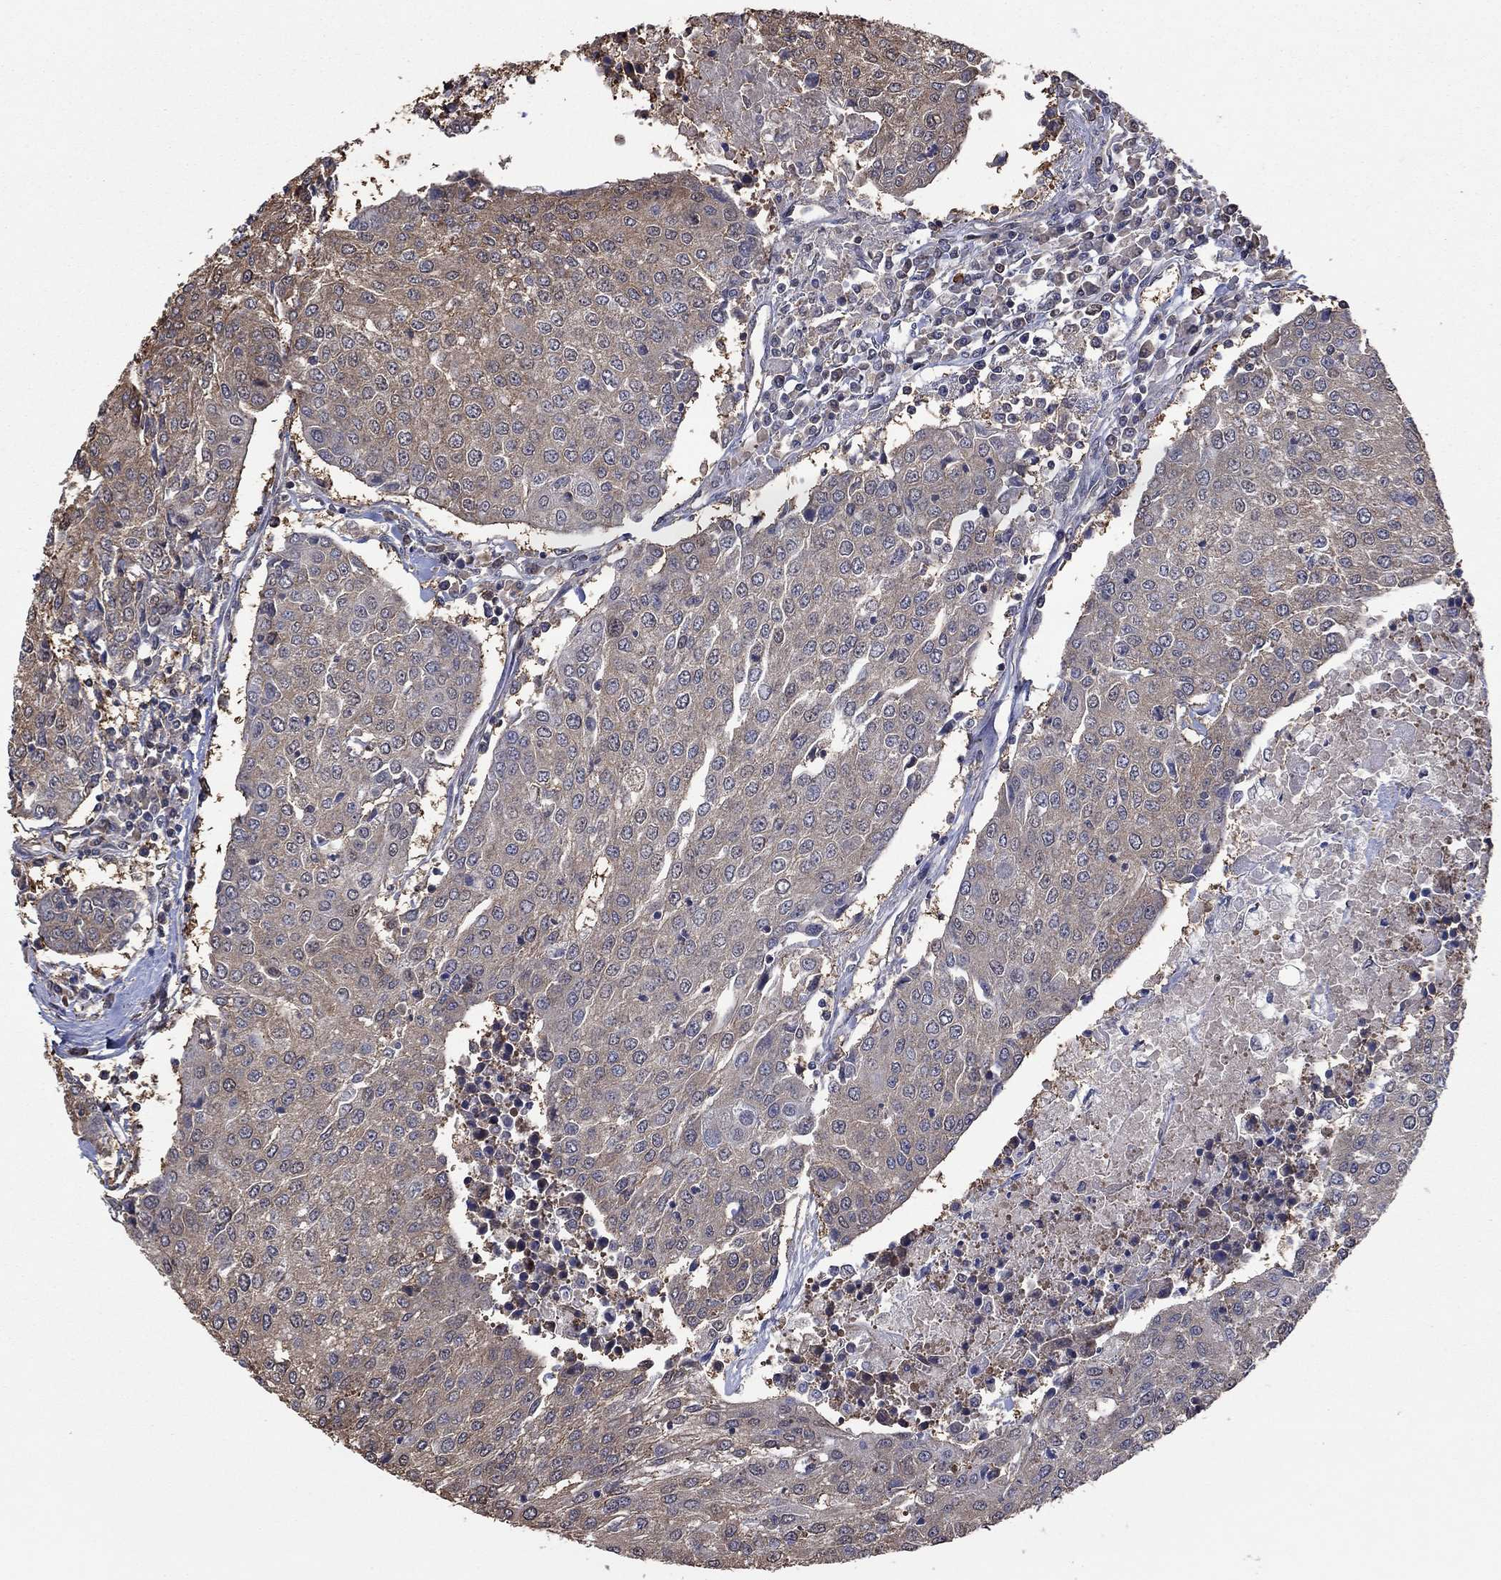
{"staining": {"intensity": "weak", "quantity": "25%-75%", "location": "cytoplasmic/membranous"}, "tissue": "urothelial cancer", "cell_type": "Tumor cells", "image_type": "cancer", "snomed": [{"axis": "morphology", "description": "Urothelial carcinoma, High grade"}, {"axis": "topography", "description": "Urinary bladder"}], "caption": "Tumor cells exhibit low levels of weak cytoplasmic/membranous expression in approximately 25%-75% of cells in urothelial carcinoma (high-grade). (DAB = brown stain, brightfield microscopy at high magnification).", "gene": "RNF114", "patient": {"sex": "female", "age": 85}}